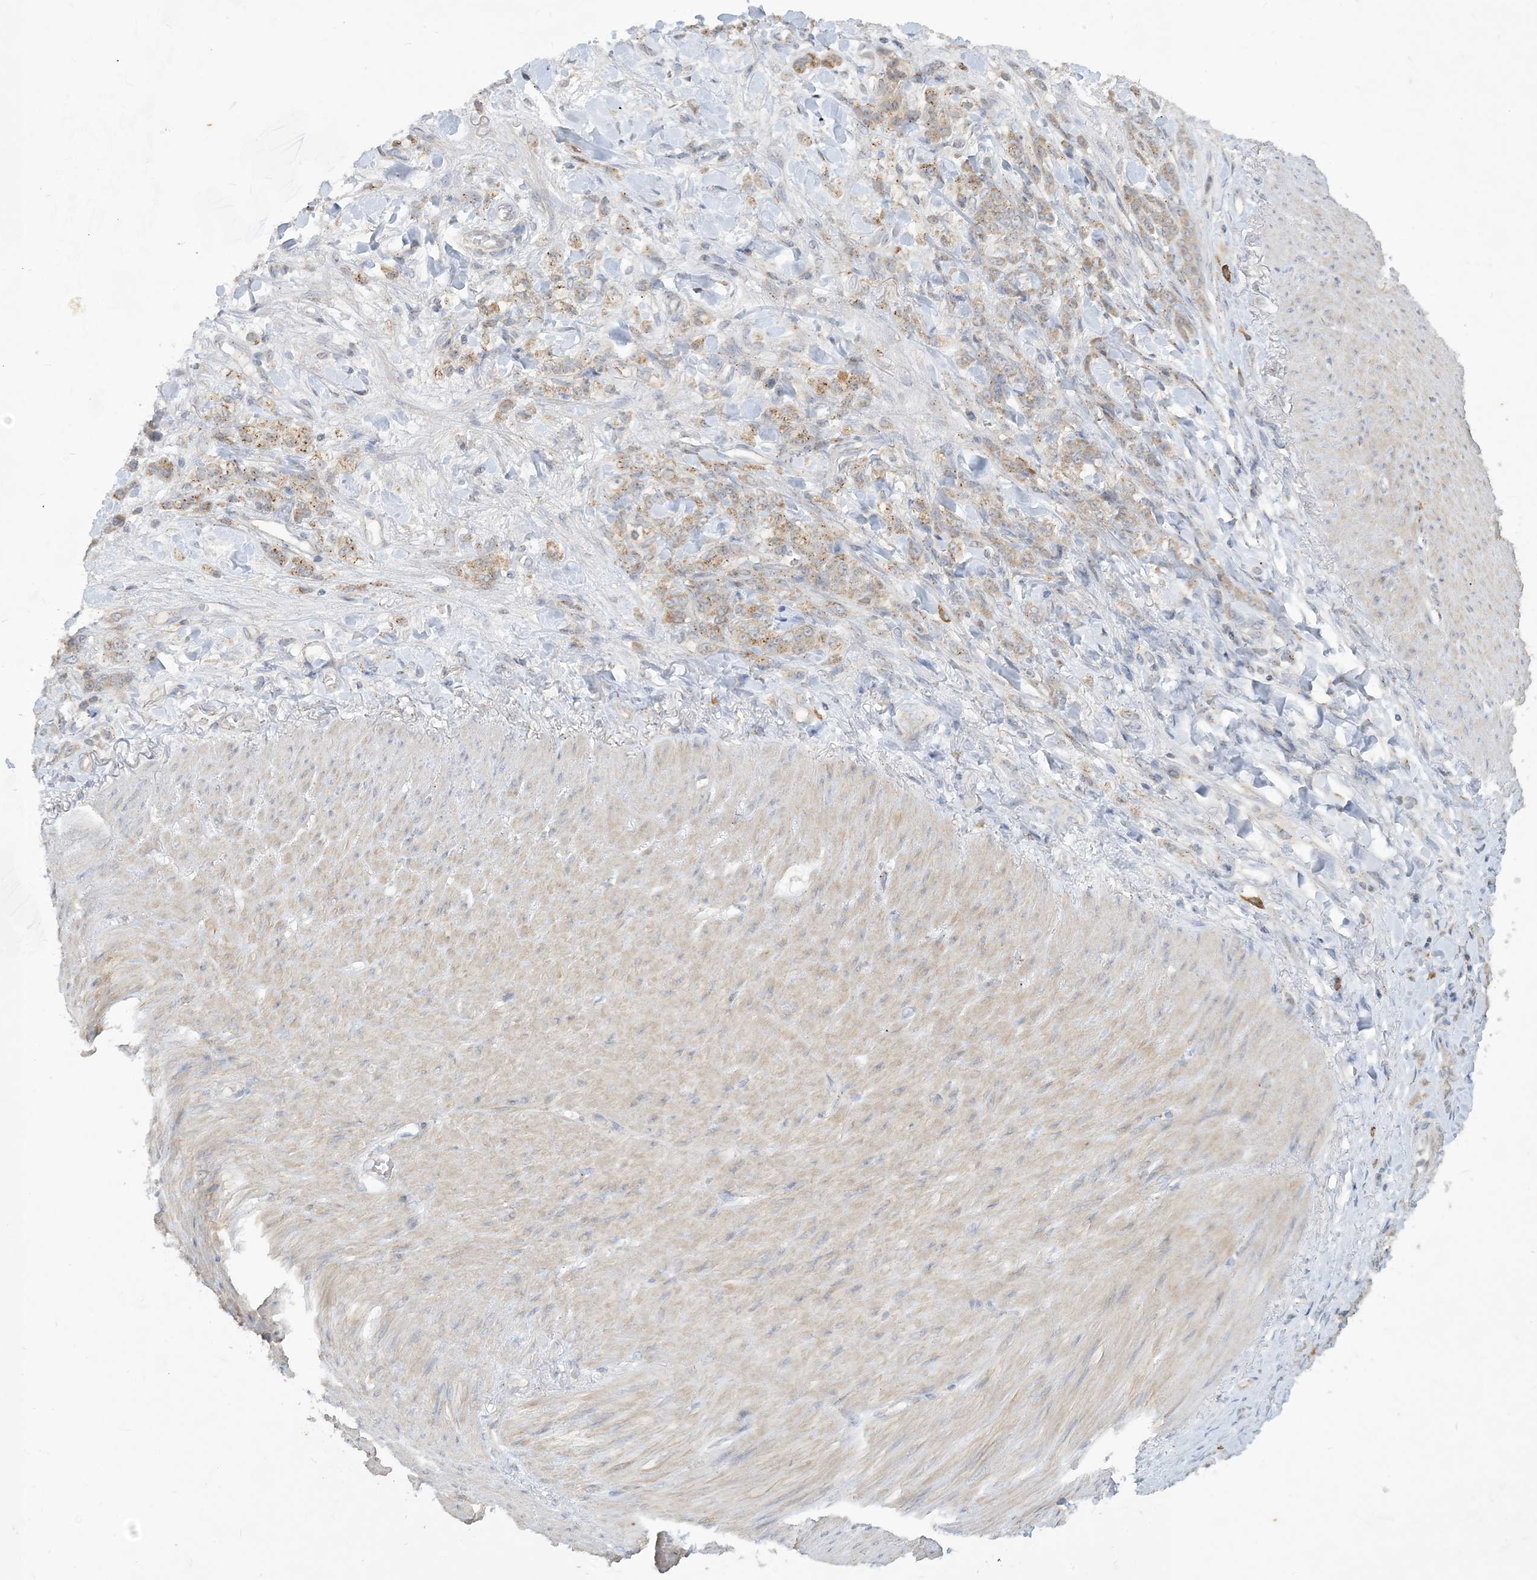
{"staining": {"intensity": "weak", "quantity": ">75%", "location": "cytoplasmic/membranous"}, "tissue": "stomach cancer", "cell_type": "Tumor cells", "image_type": "cancer", "snomed": [{"axis": "morphology", "description": "Normal tissue, NOS"}, {"axis": "morphology", "description": "Adenocarcinoma, NOS"}, {"axis": "topography", "description": "Stomach"}], "caption": "A brown stain shows weak cytoplasmic/membranous expression of a protein in human stomach cancer tumor cells.", "gene": "CCDC14", "patient": {"sex": "male", "age": 82}}